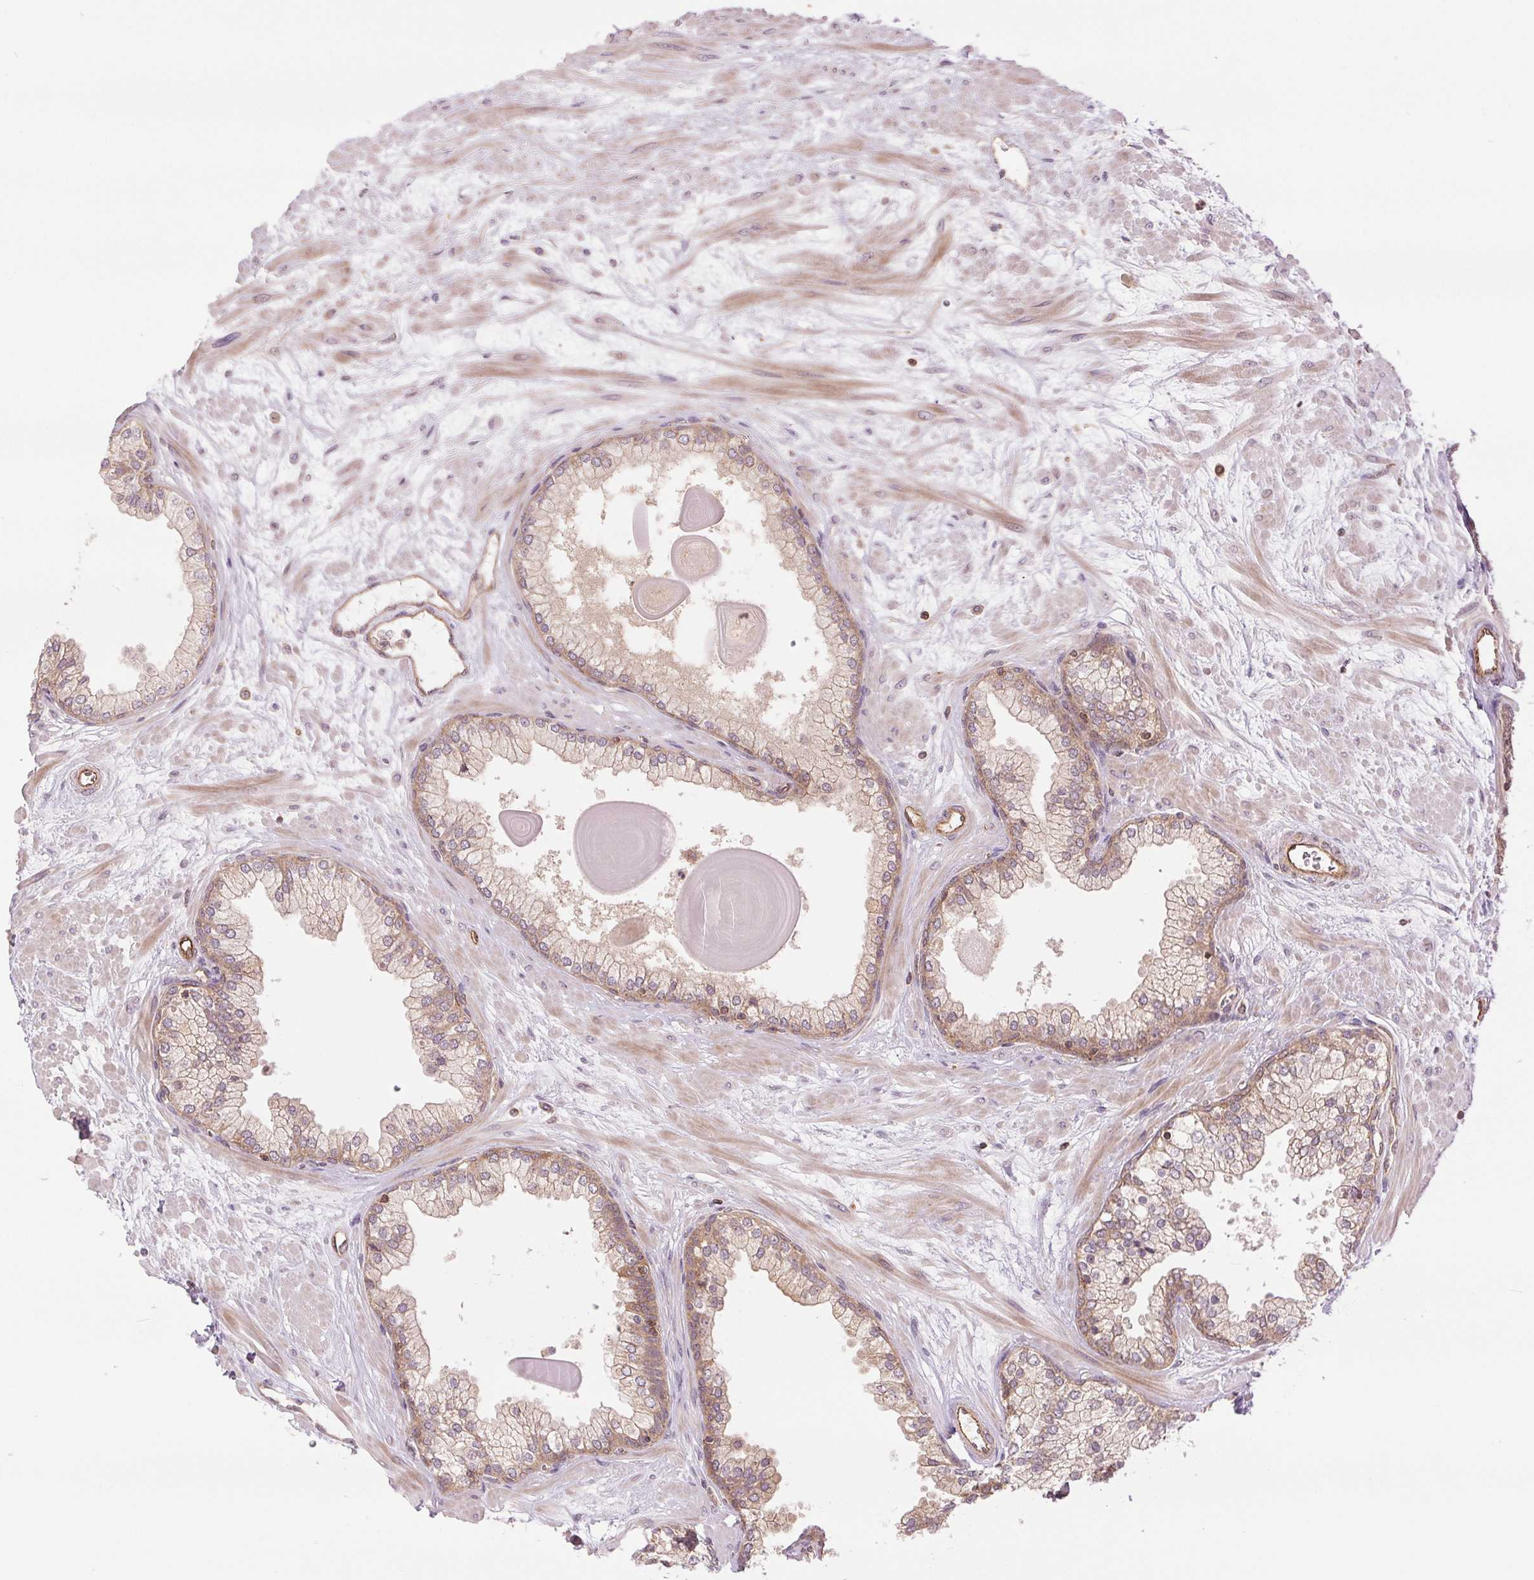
{"staining": {"intensity": "weak", "quantity": ">75%", "location": "cytoplasmic/membranous"}, "tissue": "prostate", "cell_type": "Glandular cells", "image_type": "normal", "snomed": [{"axis": "morphology", "description": "Normal tissue, NOS"}, {"axis": "topography", "description": "Prostate"}, {"axis": "topography", "description": "Peripheral nerve tissue"}], "caption": "A micrograph showing weak cytoplasmic/membranous expression in approximately >75% of glandular cells in benign prostate, as visualized by brown immunohistochemical staining.", "gene": "STARD7", "patient": {"sex": "male", "age": 61}}